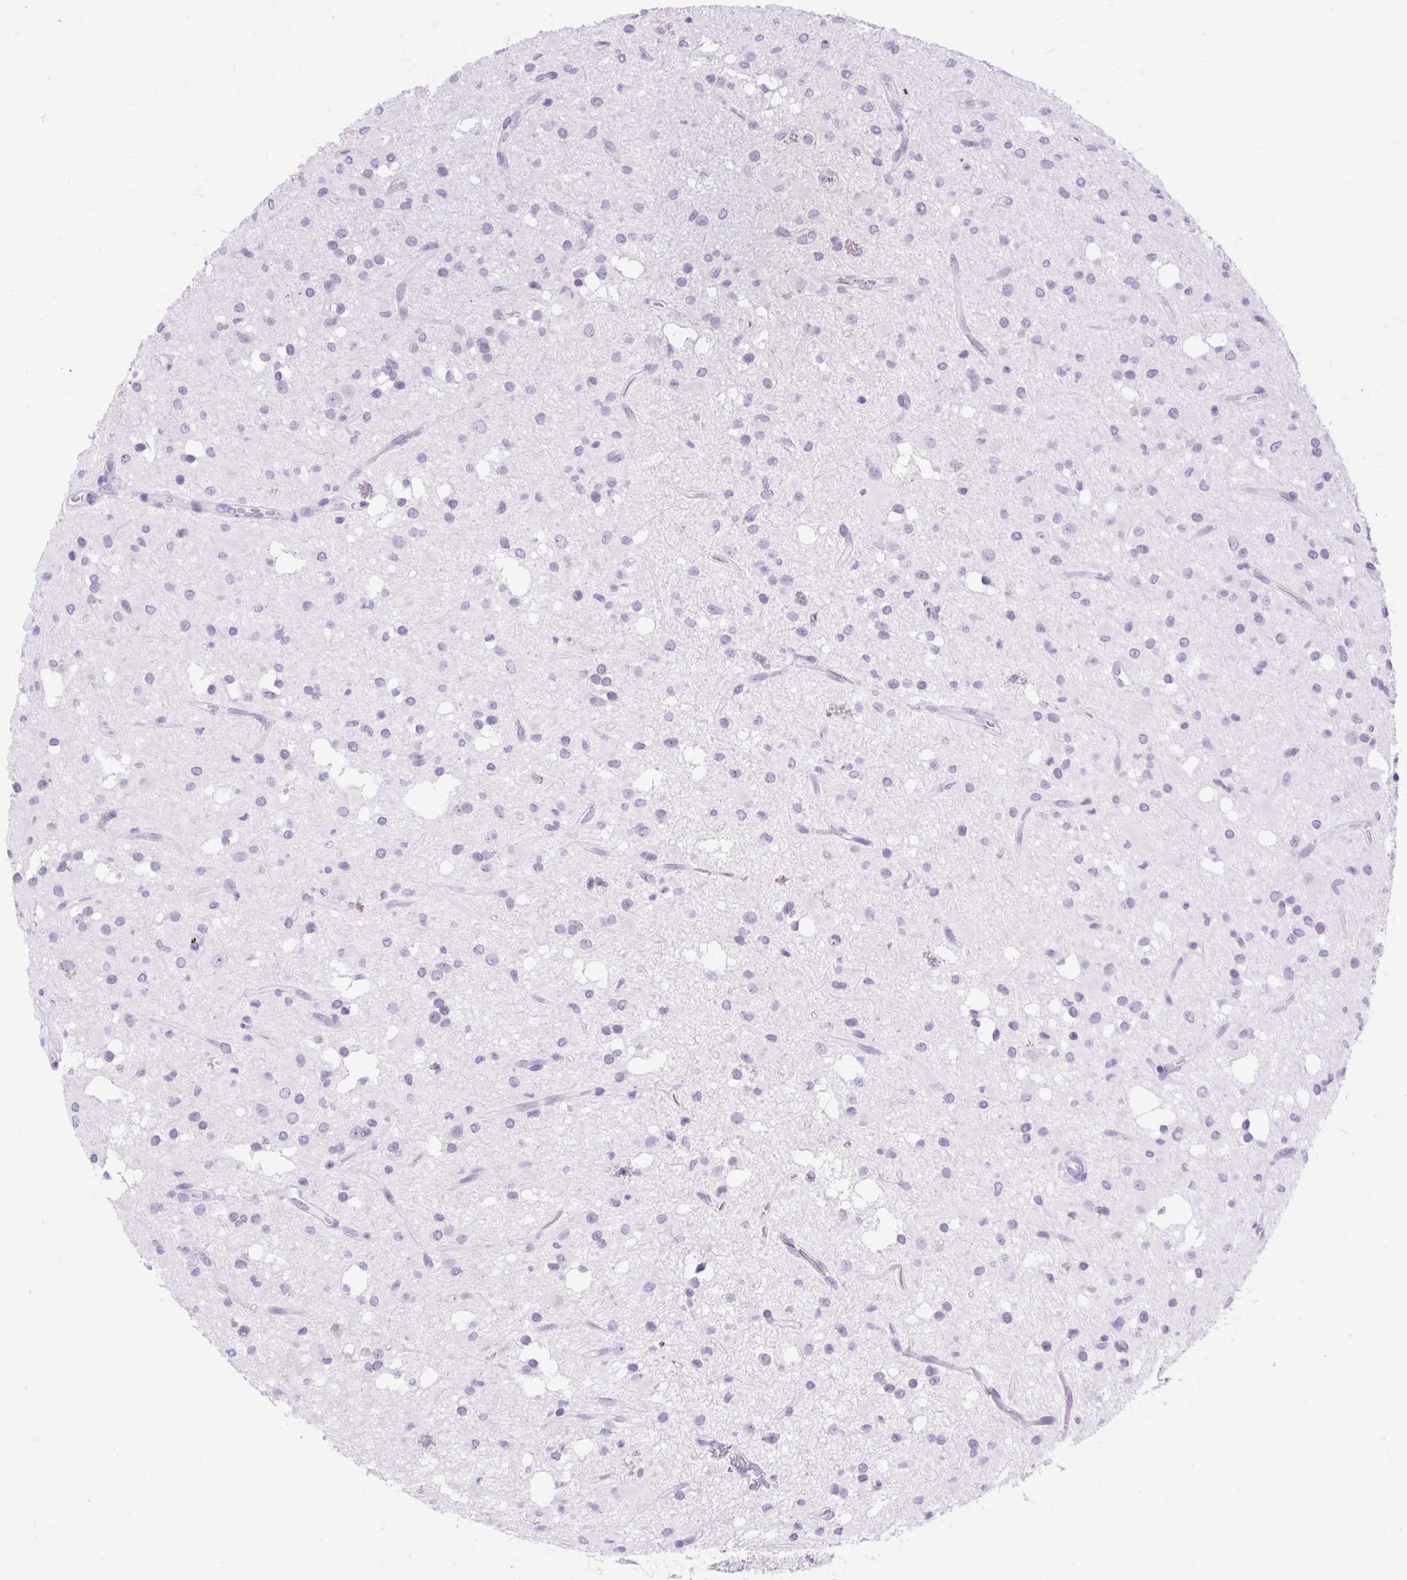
{"staining": {"intensity": "negative", "quantity": "none", "location": "none"}, "tissue": "glioma", "cell_type": "Tumor cells", "image_type": "cancer", "snomed": [{"axis": "morphology", "description": "Glioma, malignant, Low grade"}, {"axis": "topography", "description": "Brain"}], "caption": "Tumor cells are negative for brown protein staining in malignant low-grade glioma. (Brightfield microscopy of DAB (3,3'-diaminobenzidine) IHC at high magnification).", "gene": "SCGB1A1", "patient": {"sex": "female", "age": 33}}